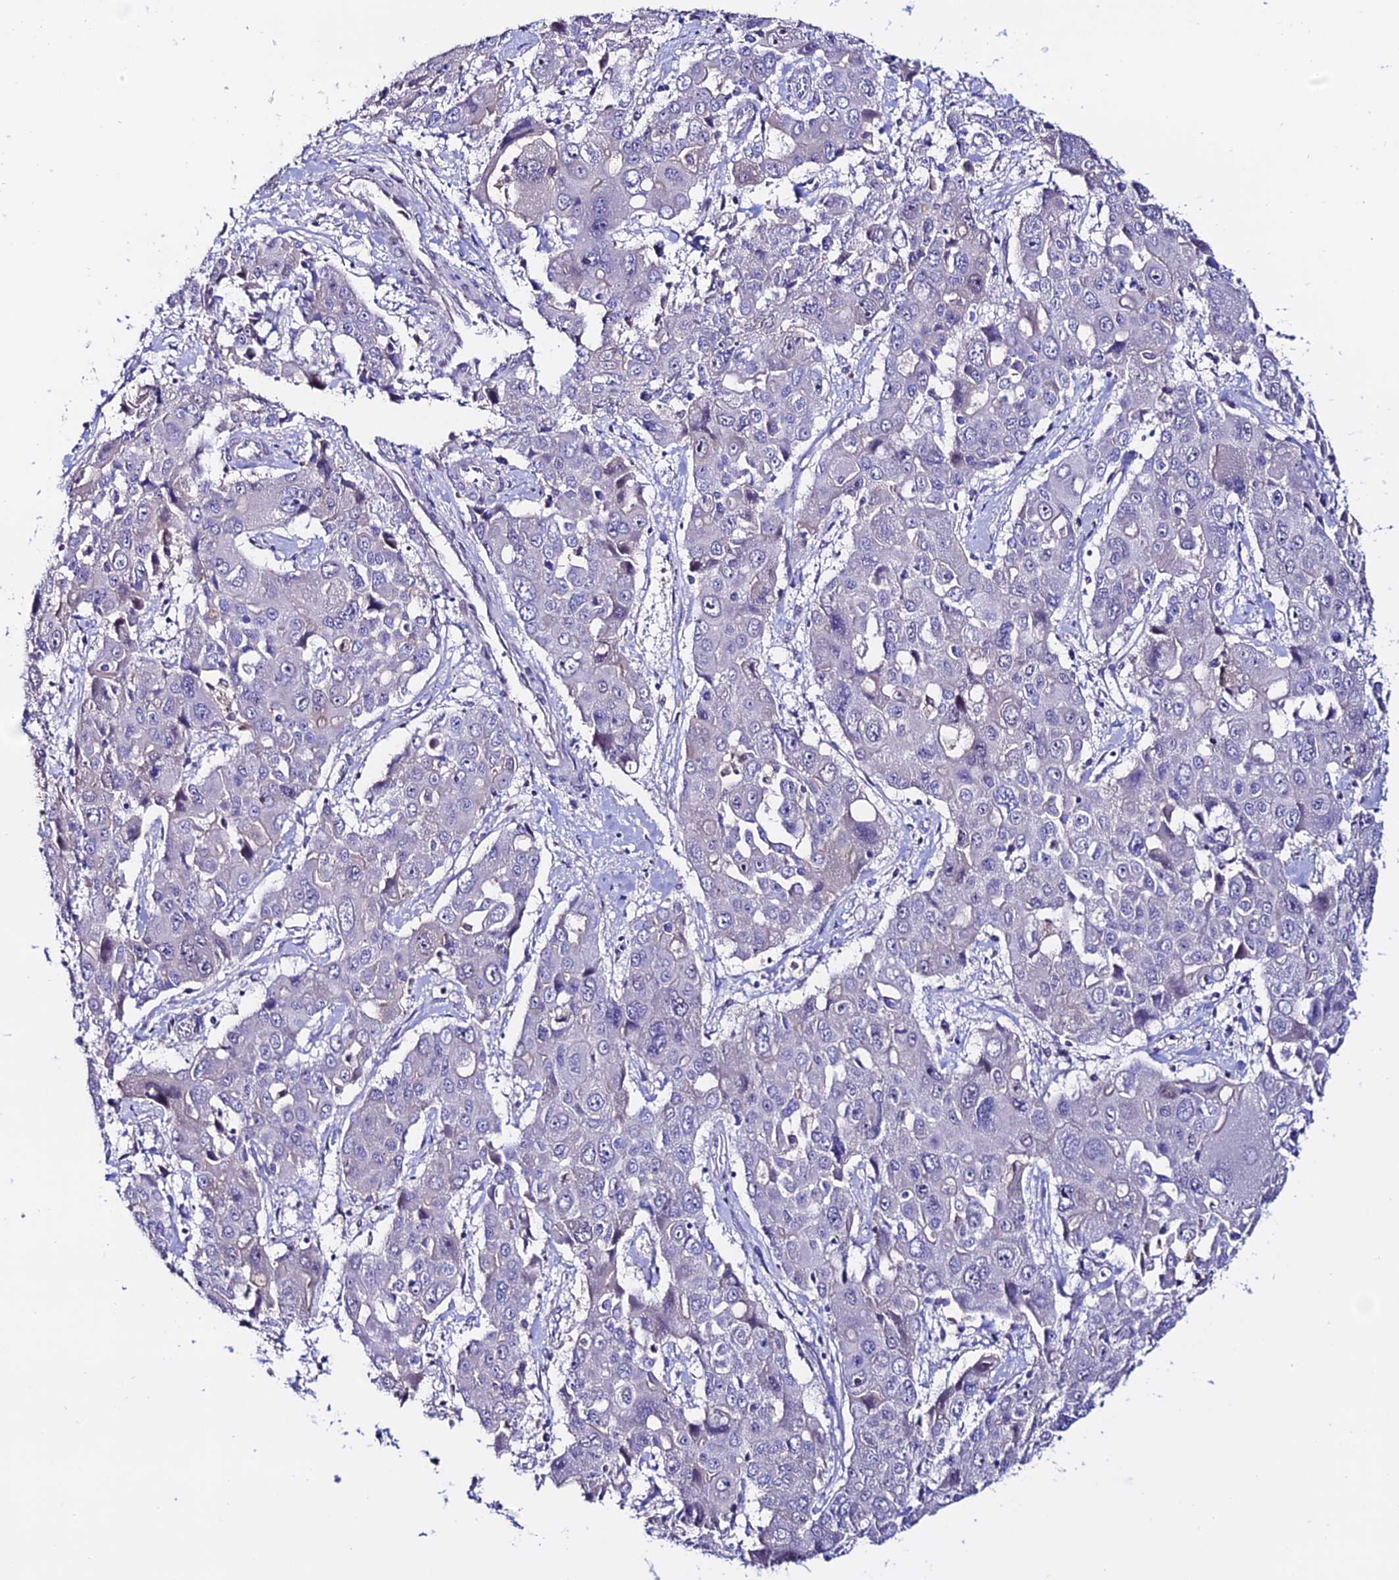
{"staining": {"intensity": "negative", "quantity": "none", "location": "none"}, "tissue": "liver cancer", "cell_type": "Tumor cells", "image_type": "cancer", "snomed": [{"axis": "morphology", "description": "Cholangiocarcinoma"}, {"axis": "topography", "description": "Liver"}], "caption": "An immunohistochemistry image of cholangiocarcinoma (liver) is shown. There is no staining in tumor cells of cholangiocarcinoma (liver). The staining was performed using DAB to visualize the protein expression in brown, while the nuclei were stained in blue with hematoxylin (Magnification: 20x).", "gene": "FZD8", "patient": {"sex": "male", "age": 67}}